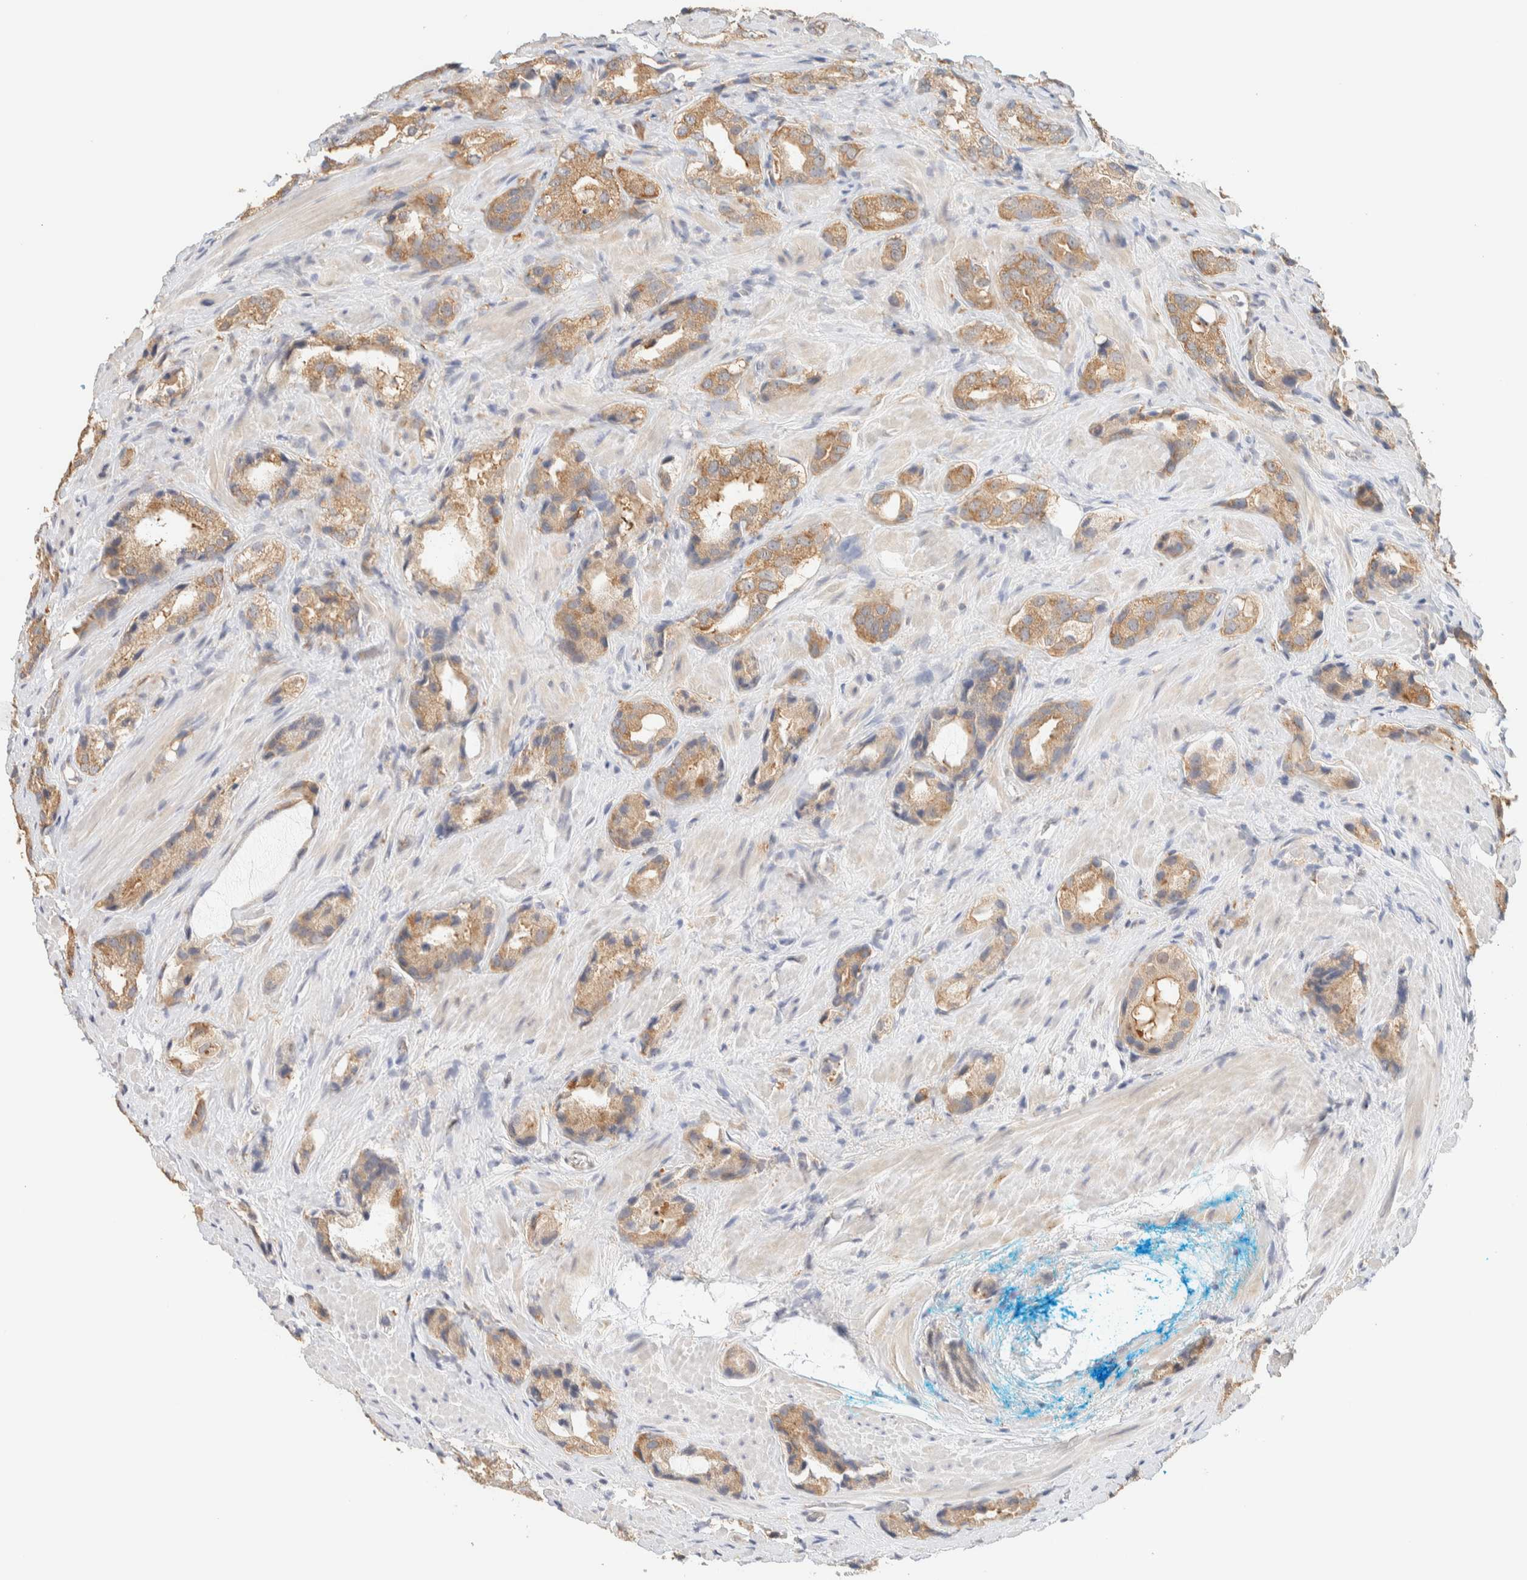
{"staining": {"intensity": "moderate", "quantity": ">75%", "location": "cytoplasmic/membranous"}, "tissue": "prostate cancer", "cell_type": "Tumor cells", "image_type": "cancer", "snomed": [{"axis": "morphology", "description": "Adenocarcinoma, High grade"}, {"axis": "topography", "description": "Prostate"}], "caption": "Prostate adenocarcinoma (high-grade) tissue exhibits moderate cytoplasmic/membranous staining in about >75% of tumor cells", "gene": "TBC1D8B", "patient": {"sex": "male", "age": 63}}